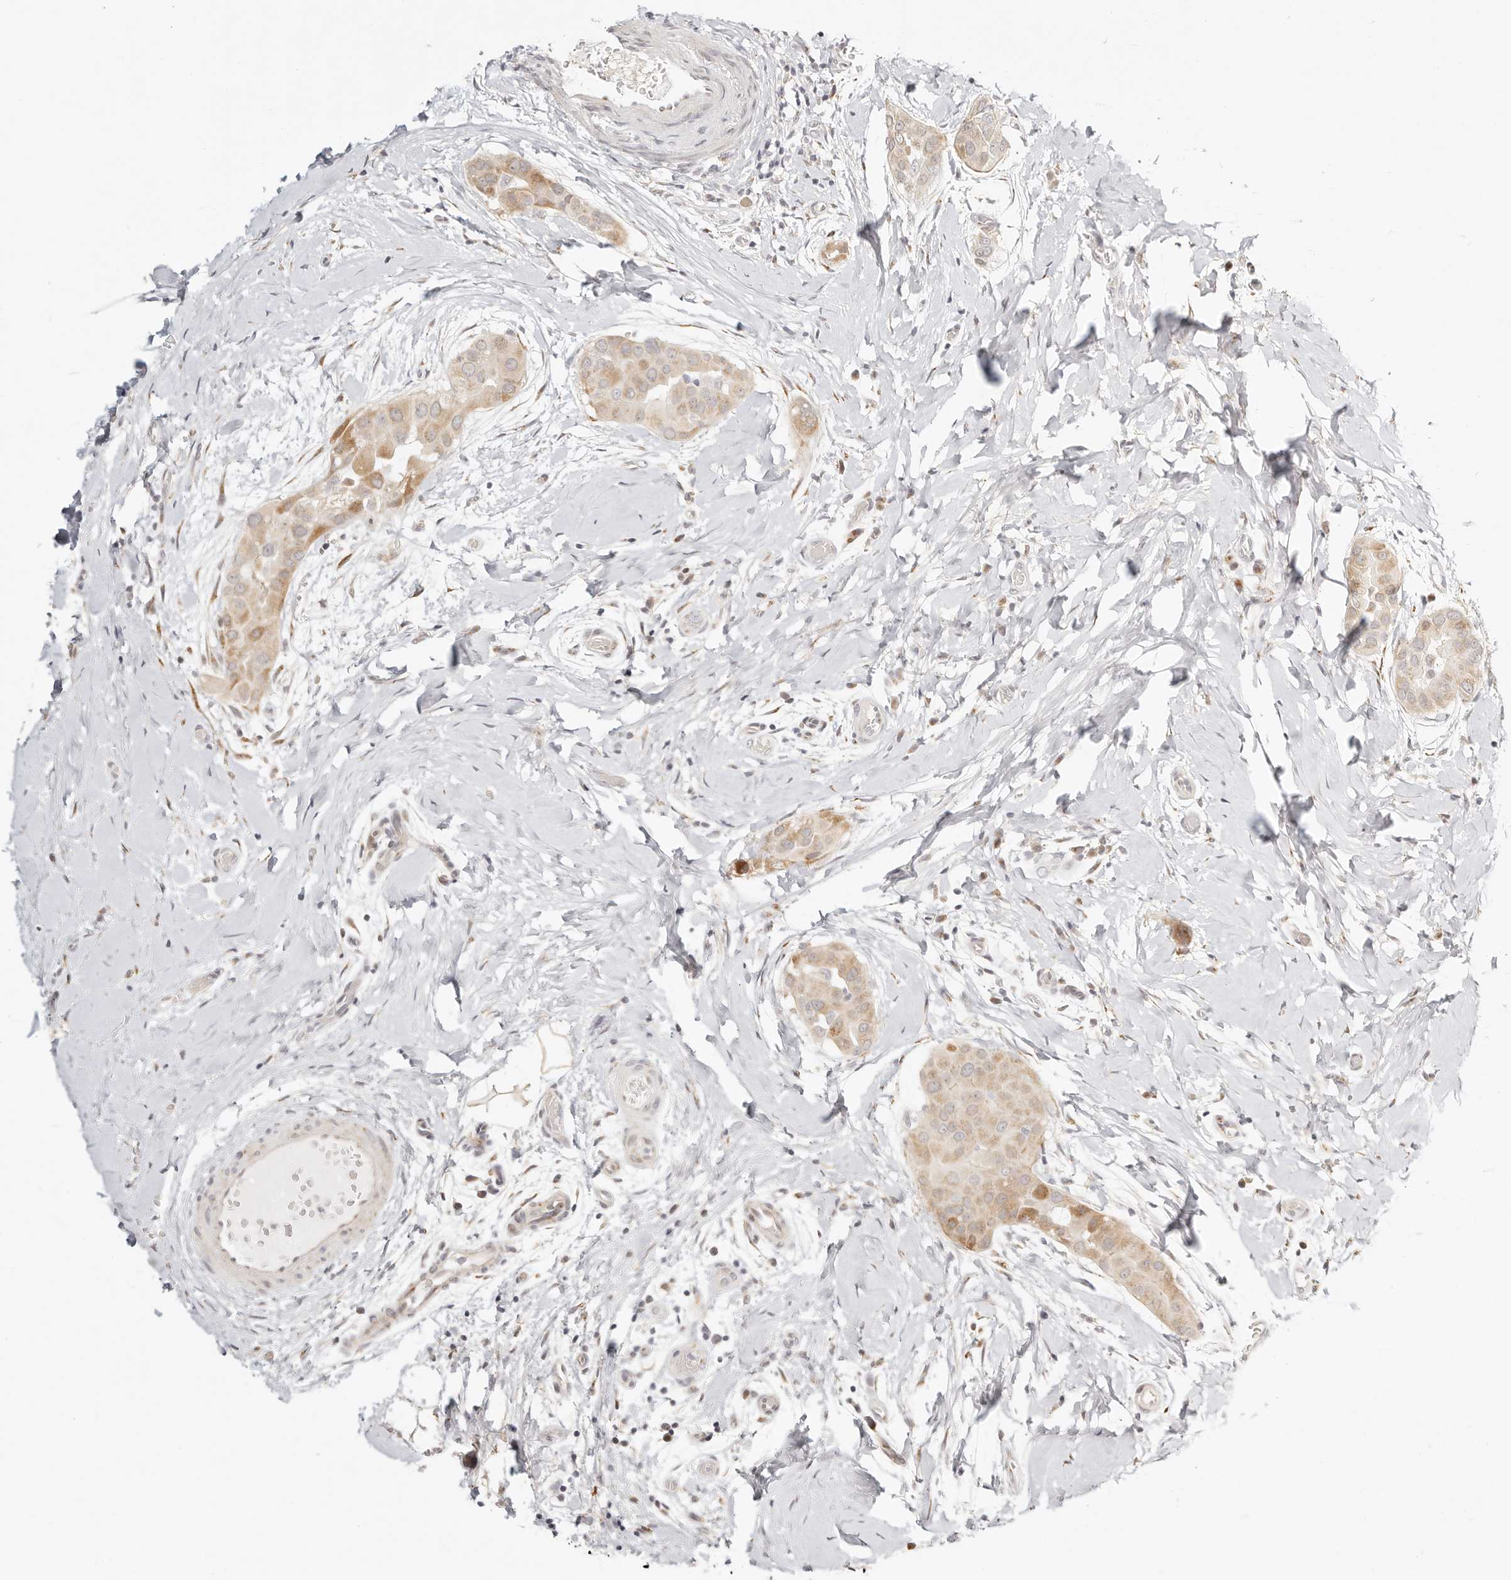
{"staining": {"intensity": "moderate", "quantity": "25%-75%", "location": "cytoplasmic/membranous"}, "tissue": "thyroid cancer", "cell_type": "Tumor cells", "image_type": "cancer", "snomed": [{"axis": "morphology", "description": "Papillary adenocarcinoma, NOS"}, {"axis": "topography", "description": "Thyroid gland"}], "caption": "IHC histopathology image of neoplastic tissue: papillary adenocarcinoma (thyroid) stained using immunohistochemistry (IHC) reveals medium levels of moderate protein expression localized specifically in the cytoplasmic/membranous of tumor cells, appearing as a cytoplasmic/membranous brown color.", "gene": "FAM20B", "patient": {"sex": "male", "age": 33}}